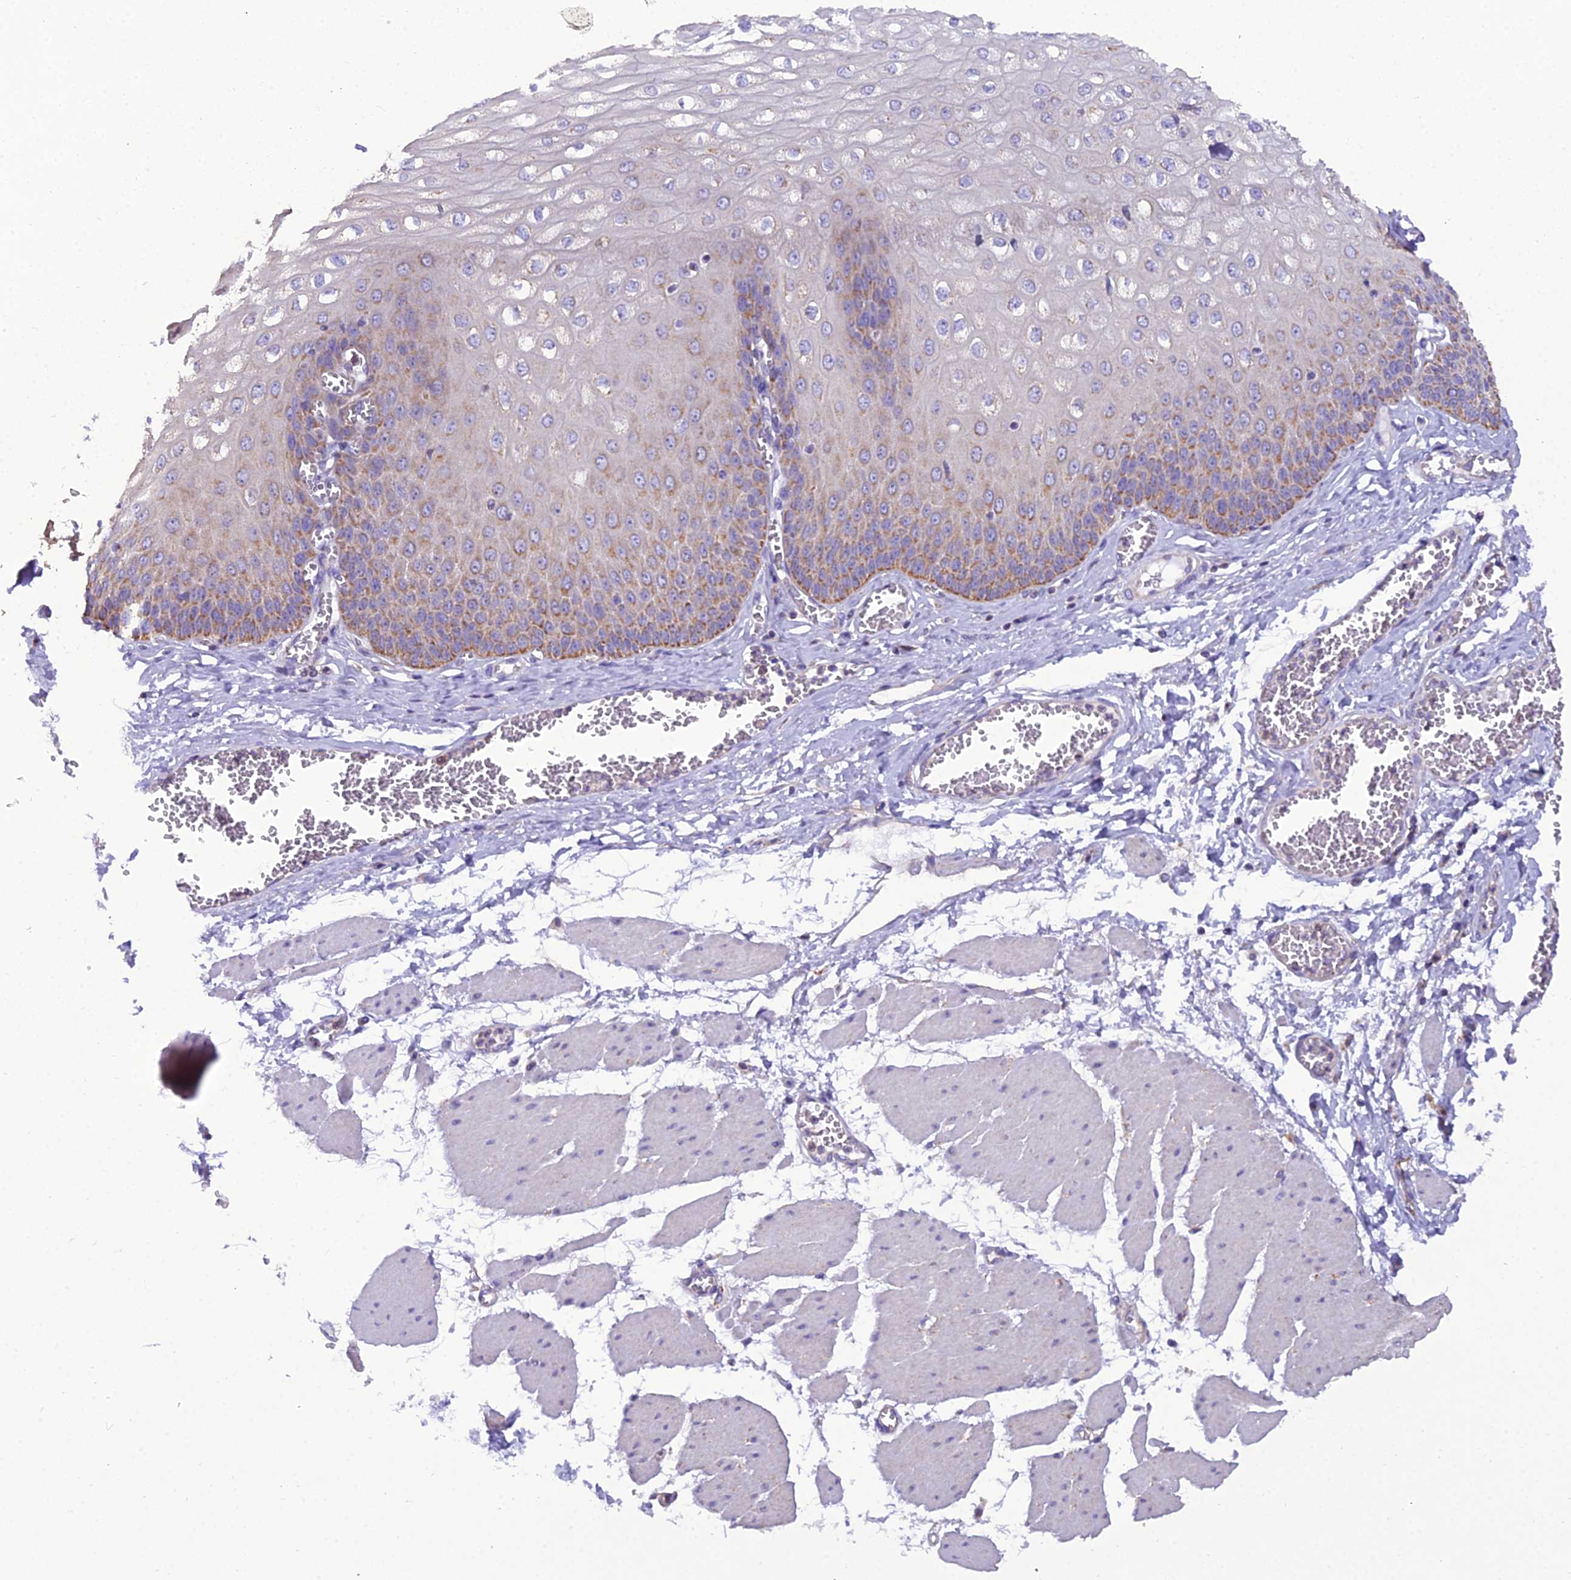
{"staining": {"intensity": "moderate", "quantity": "25%-75%", "location": "cytoplasmic/membranous"}, "tissue": "esophagus", "cell_type": "Squamous epithelial cells", "image_type": "normal", "snomed": [{"axis": "morphology", "description": "Normal tissue, NOS"}, {"axis": "topography", "description": "Esophagus"}], "caption": "A brown stain highlights moderate cytoplasmic/membranous staining of a protein in squamous epithelial cells of normal human esophagus.", "gene": "GPD1", "patient": {"sex": "male", "age": 60}}